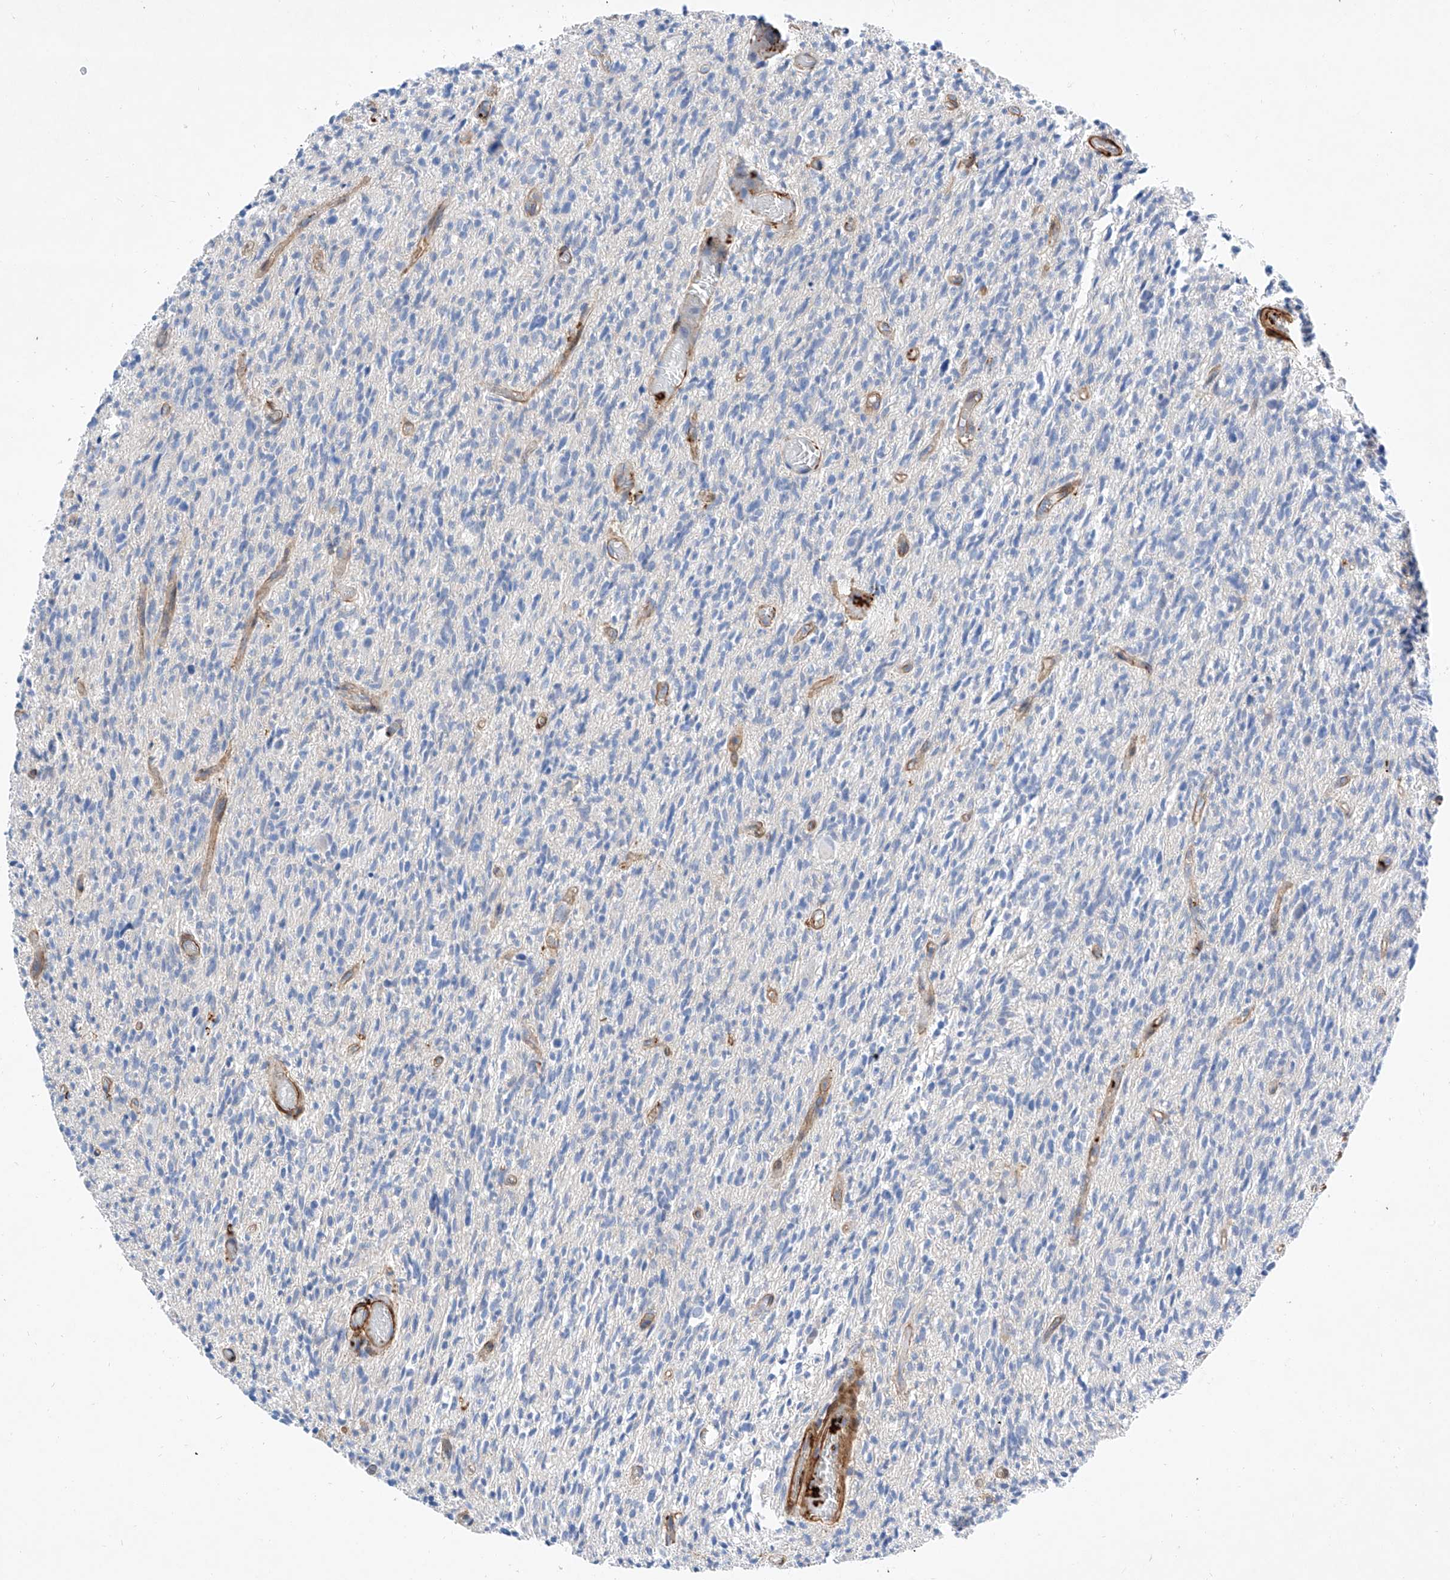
{"staining": {"intensity": "negative", "quantity": "none", "location": "none"}, "tissue": "glioma", "cell_type": "Tumor cells", "image_type": "cancer", "snomed": [{"axis": "morphology", "description": "Glioma, malignant, High grade"}, {"axis": "topography", "description": "Brain"}], "caption": "Protein analysis of glioma shows no significant positivity in tumor cells.", "gene": "TAS2R60", "patient": {"sex": "female", "age": 57}}